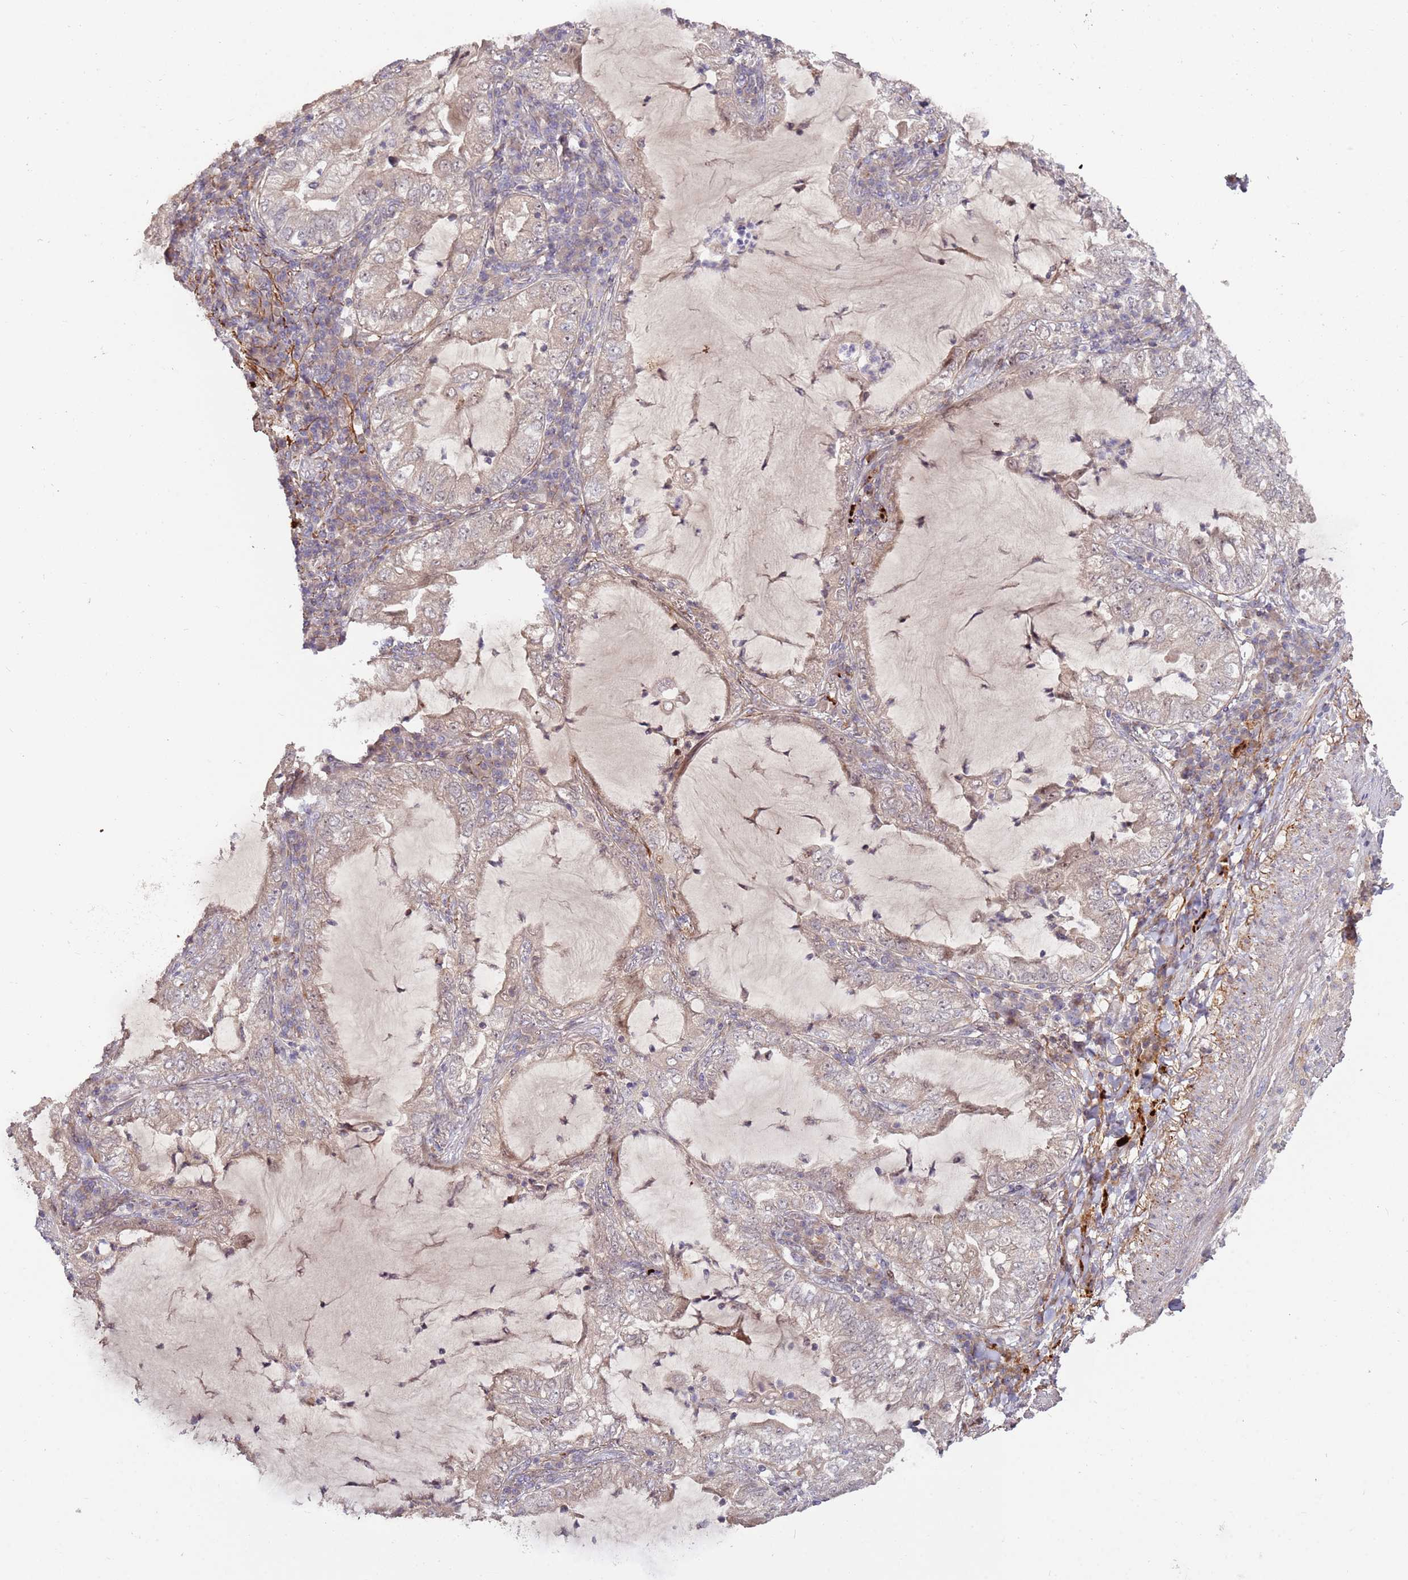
{"staining": {"intensity": "weak", "quantity": "25%-75%", "location": "cytoplasmic/membranous"}, "tissue": "lung cancer", "cell_type": "Tumor cells", "image_type": "cancer", "snomed": [{"axis": "morphology", "description": "Adenocarcinoma, NOS"}, {"axis": "topography", "description": "Lung"}], "caption": "Immunohistochemistry histopathology image of neoplastic tissue: human lung cancer stained using IHC demonstrates low levels of weak protein expression localized specifically in the cytoplasmic/membranous of tumor cells, appearing as a cytoplasmic/membranous brown color.", "gene": "RHBDL1", "patient": {"sex": "female", "age": 73}}